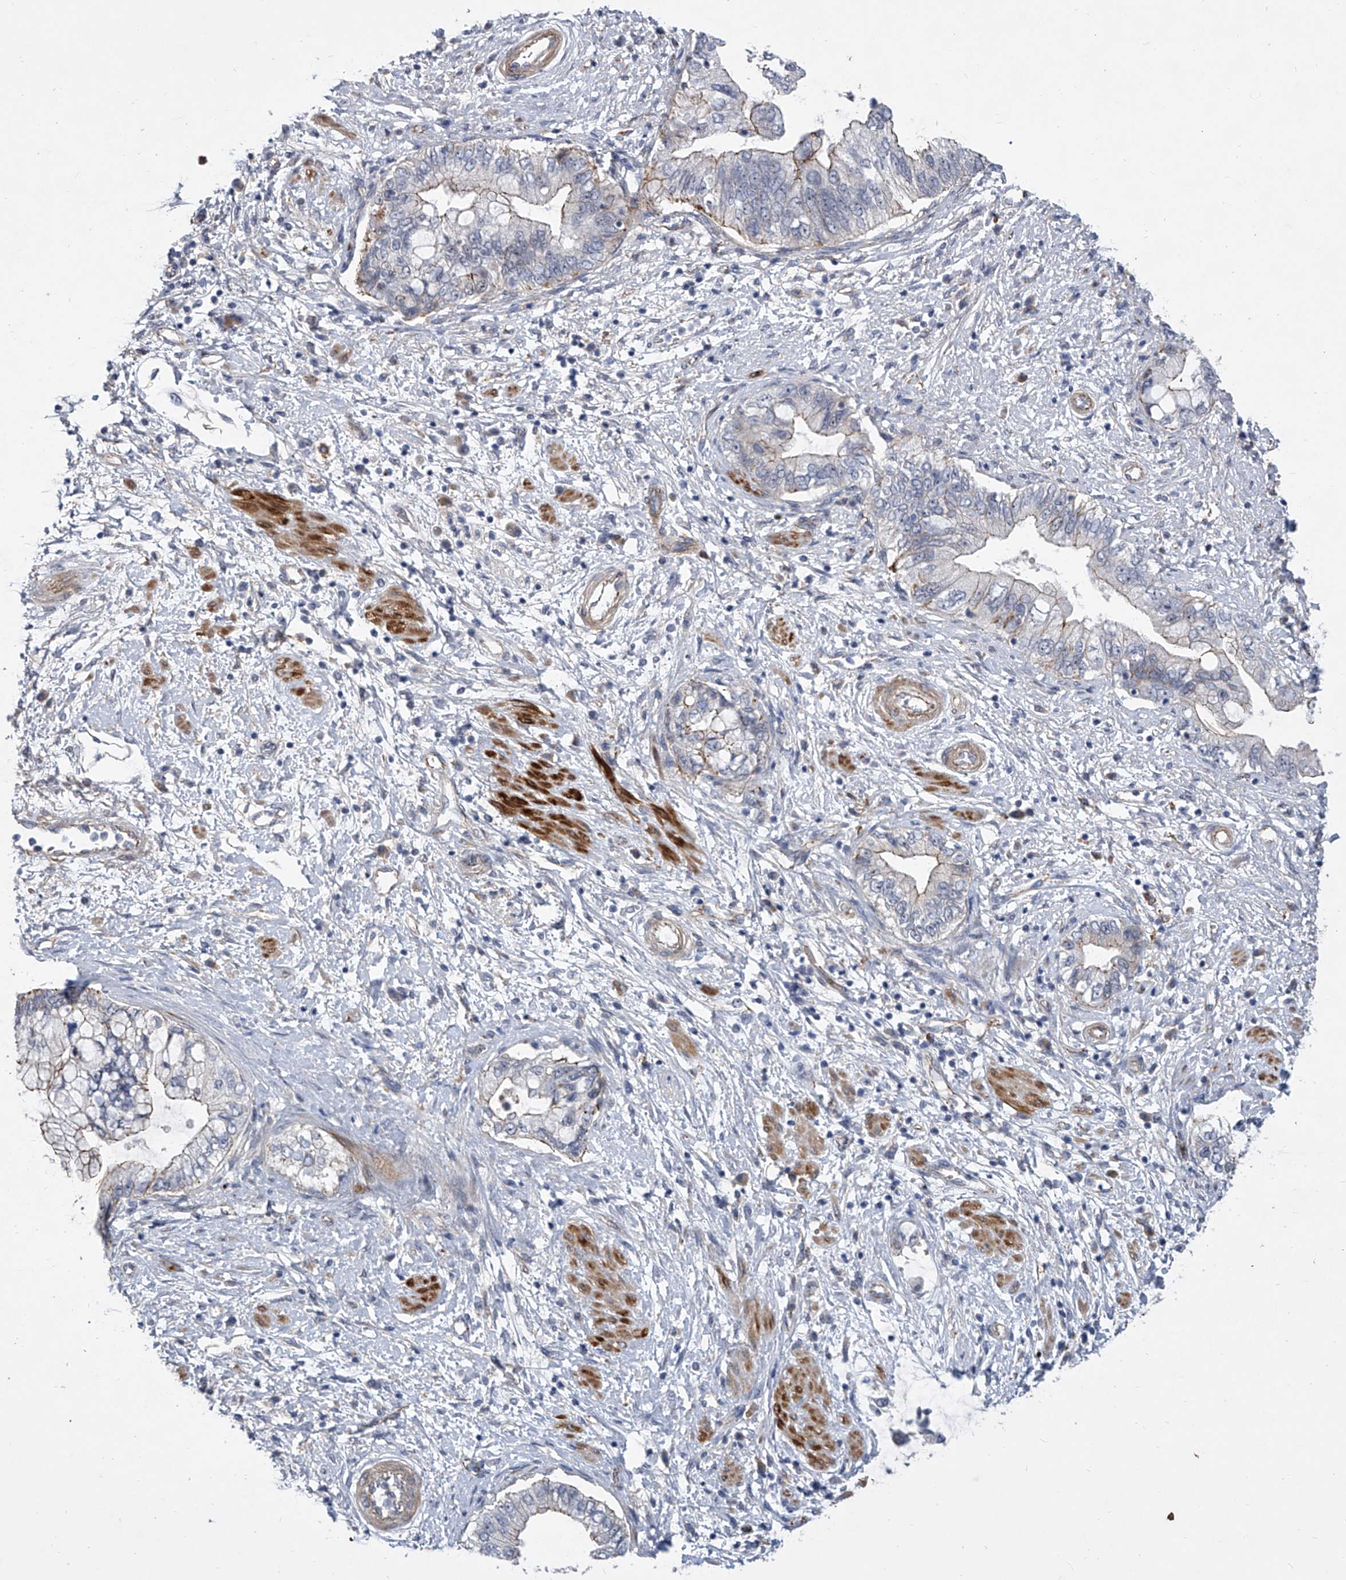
{"staining": {"intensity": "moderate", "quantity": "<25%", "location": "cytoplasmic/membranous"}, "tissue": "pancreatic cancer", "cell_type": "Tumor cells", "image_type": "cancer", "snomed": [{"axis": "morphology", "description": "Adenocarcinoma, NOS"}, {"axis": "topography", "description": "Pancreas"}], "caption": "Immunohistochemistry micrograph of neoplastic tissue: human adenocarcinoma (pancreatic) stained using immunohistochemistry exhibits low levels of moderate protein expression localized specifically in the cytoplasmic/membranous of tumor cells, appearing as a cytoplasmic/membranous brown color.", "gene": "MINDY4", "patient": {"sex": "female", "age": 73}}